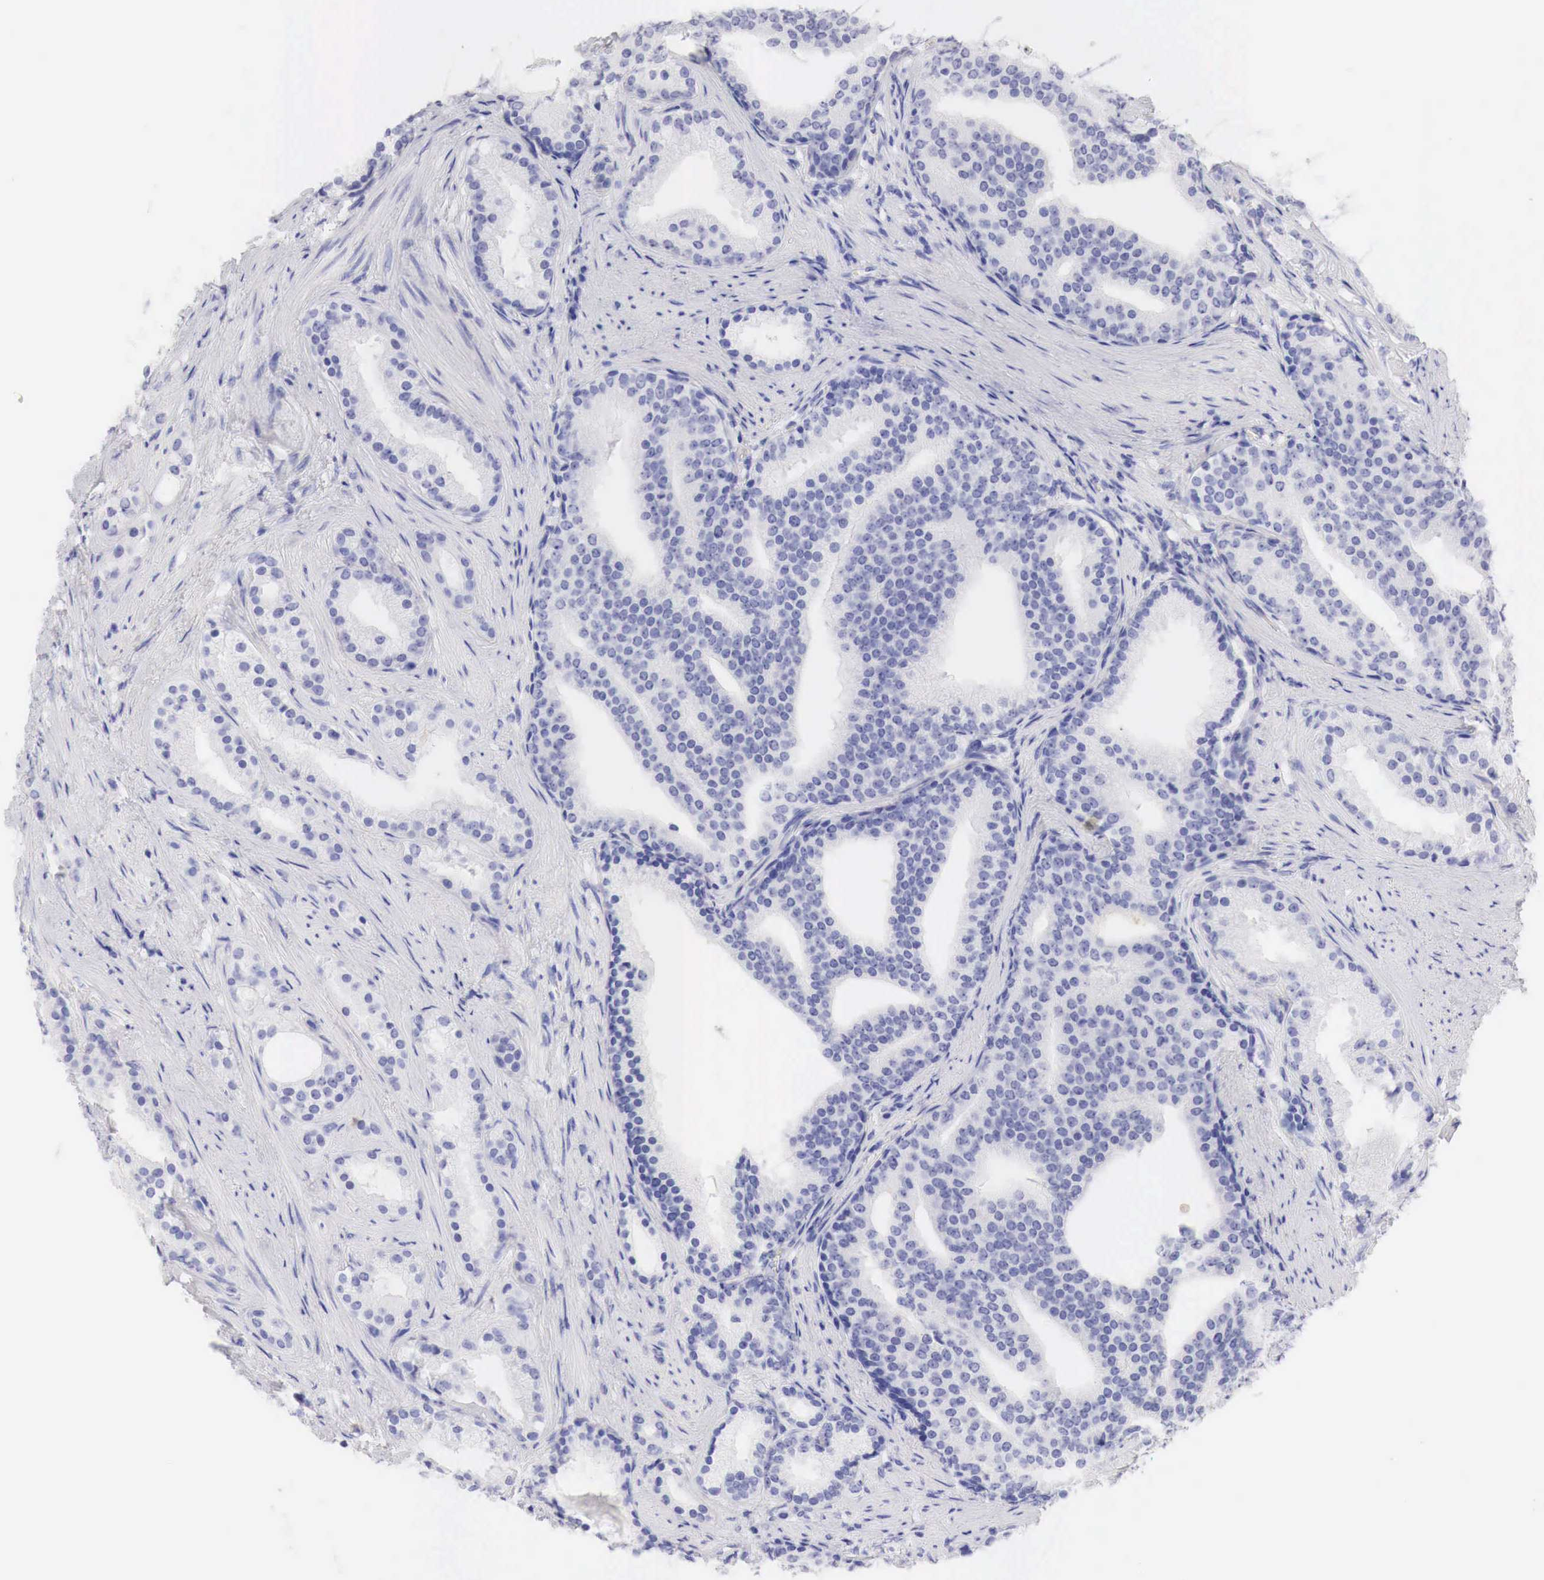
{"staining": {"intensity": "negative", "quantity": "none", "location": "none"}, "tissue": "prostate cancer", "cell_type": "Tumor cells", "image_type": "cancer", "snomed": [{"axis": "morphology", "description": "Adenocarcinoma, Low grade"}, {"axis": "topography", "description": "Prostate"}], "caption": "High magnification brightfield microscopy of prostate cancer (low-grade adenocarcinoma) stained with DAB (brown) and counterstained with hematoxylin (blue): tumor cells show no significant expression. The staining was performed using DAB to visualize the protein expression in brown, while the nuclei were stained in blue with hematoxylin (Magnification: 20x).", "gene": "TYR", "patient": {"sex": "male", "age": 71}}